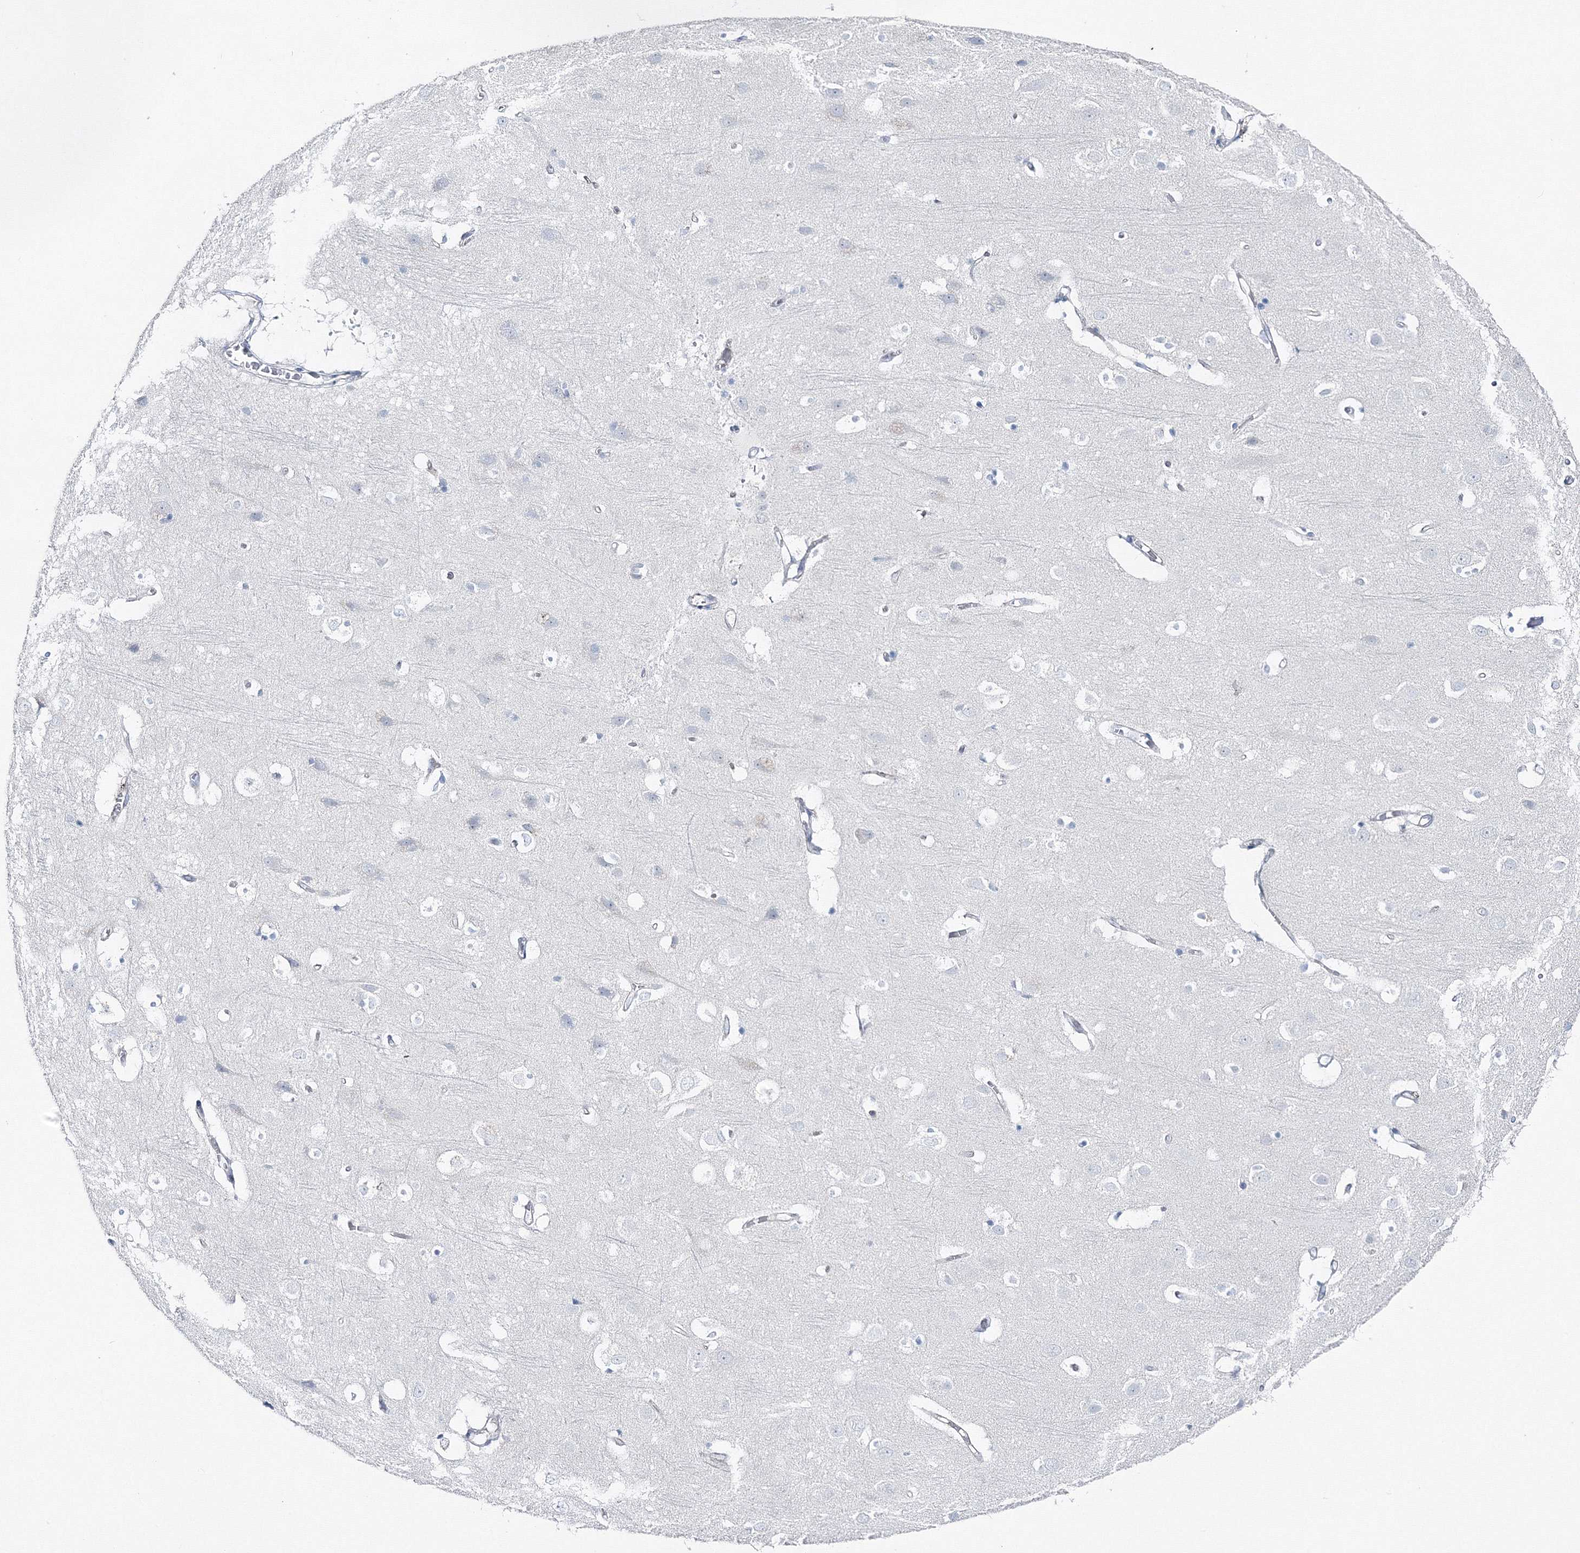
{"staining": {"intensity": "negative", "quantity": "none", "location": "none"}, "tissue": "cerebral cortex", "cell_type": "Endothelial cells", "image_type": "normal", "snomed": [{"axis": "morphology", "description": "Normal tissue, NOS"}, {"axis": "topography", "description": "Cerebral cortex"}], "caption": "The photomicrograph exhibits no significant expression in endothelial cells of cerebral cortex. (DAB (3,3'-diaminobenzidine) immunohistochemistry with hematoxylin counter stain).", "gene": "GCKR", "patient": {"sex": "male", "age": 54}}